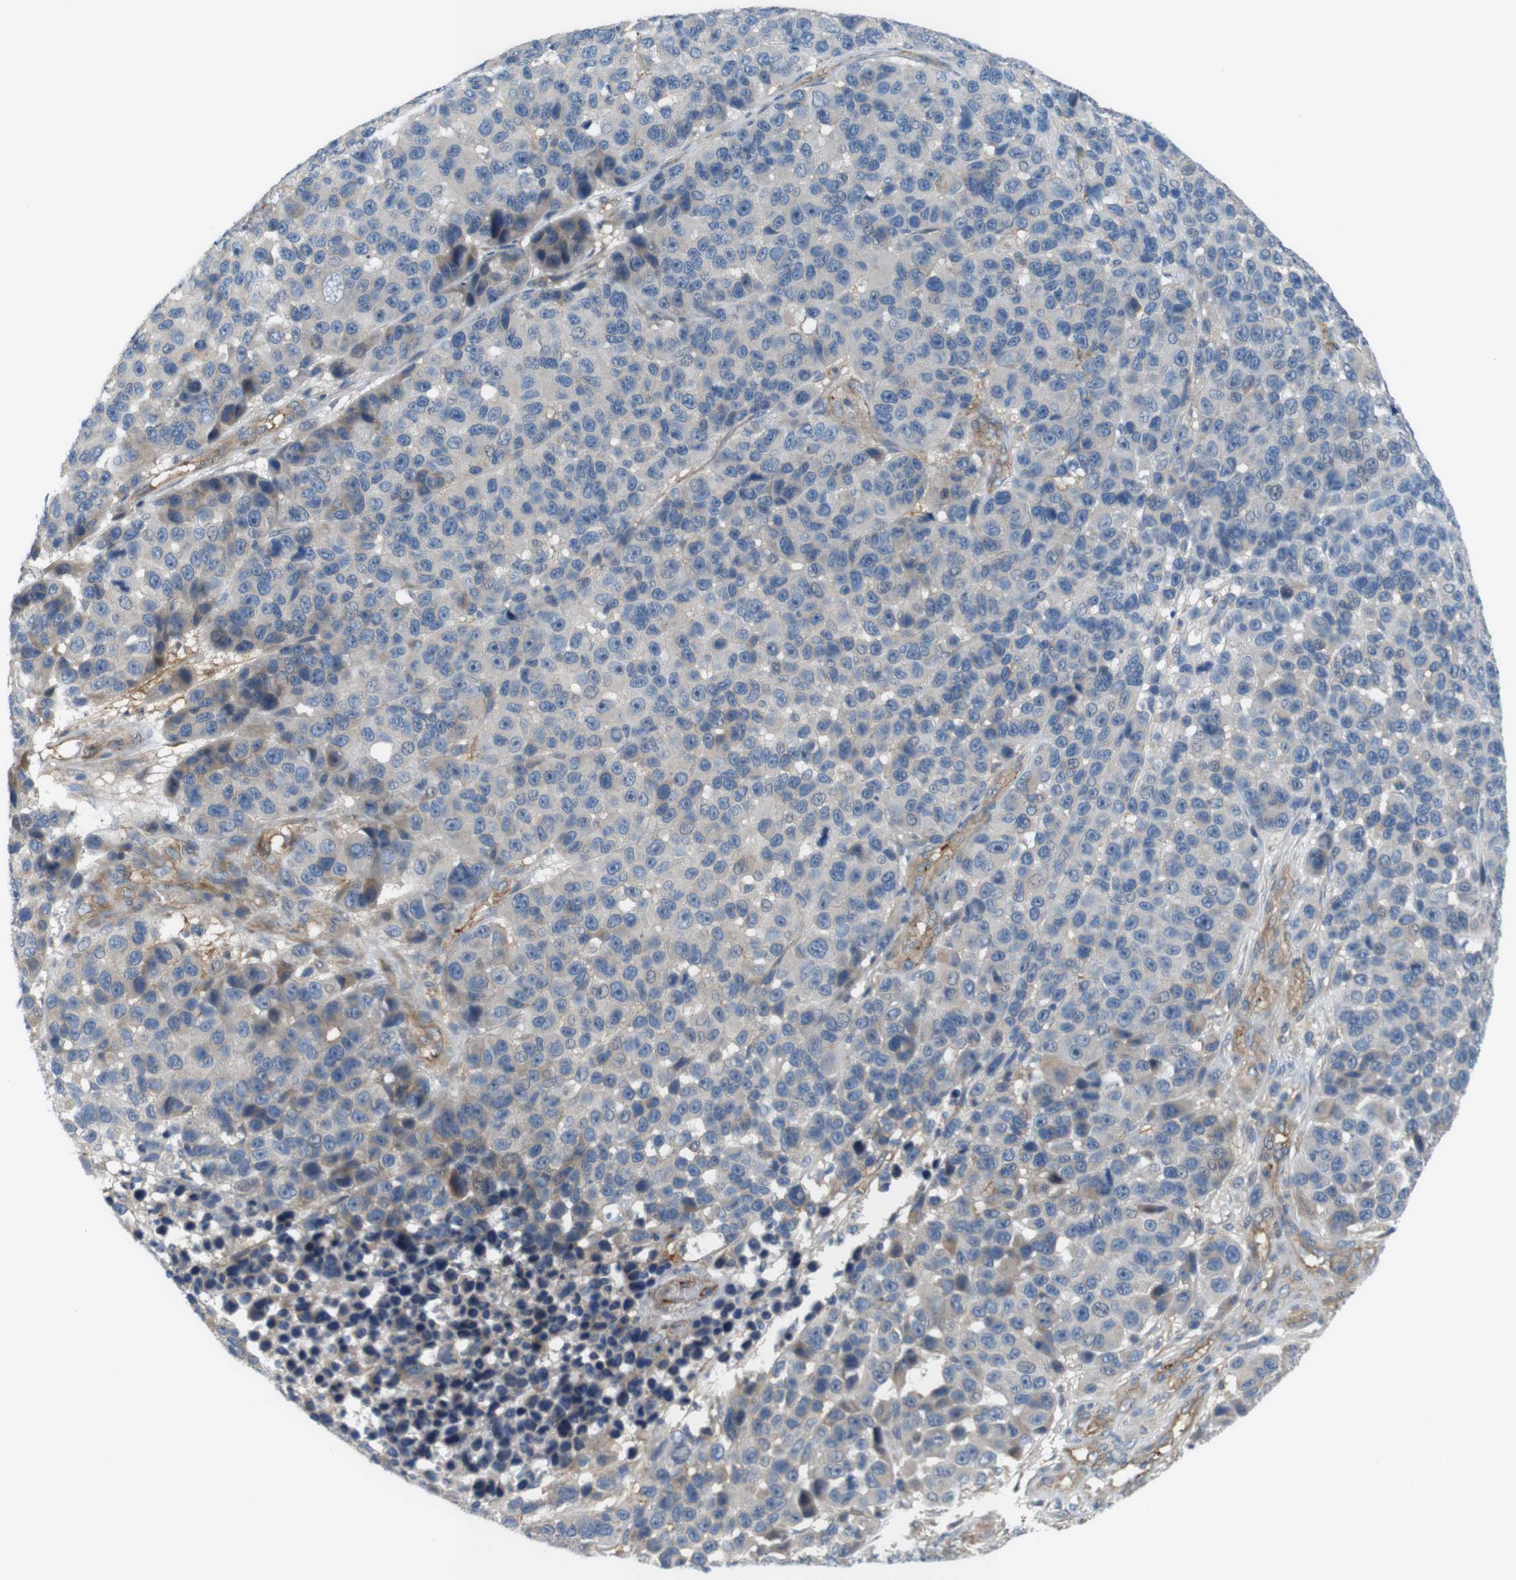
{"staining": {"intensity": "negative", "quantity": "none", "location": "none"}, "tissue": "melanoma", "cell_type": "Tumor cells", "image_type": "cancer", "snomed": [{"axis": "morphology", "description": "Malignant melanoma, NOS"}, {"axis": "topography", "description": "Skin"}], "caption": "There is no significant staining in tumor cells of melanoma.", "gene": "BVES", "patient": {"sex": "male", "age": 53}}